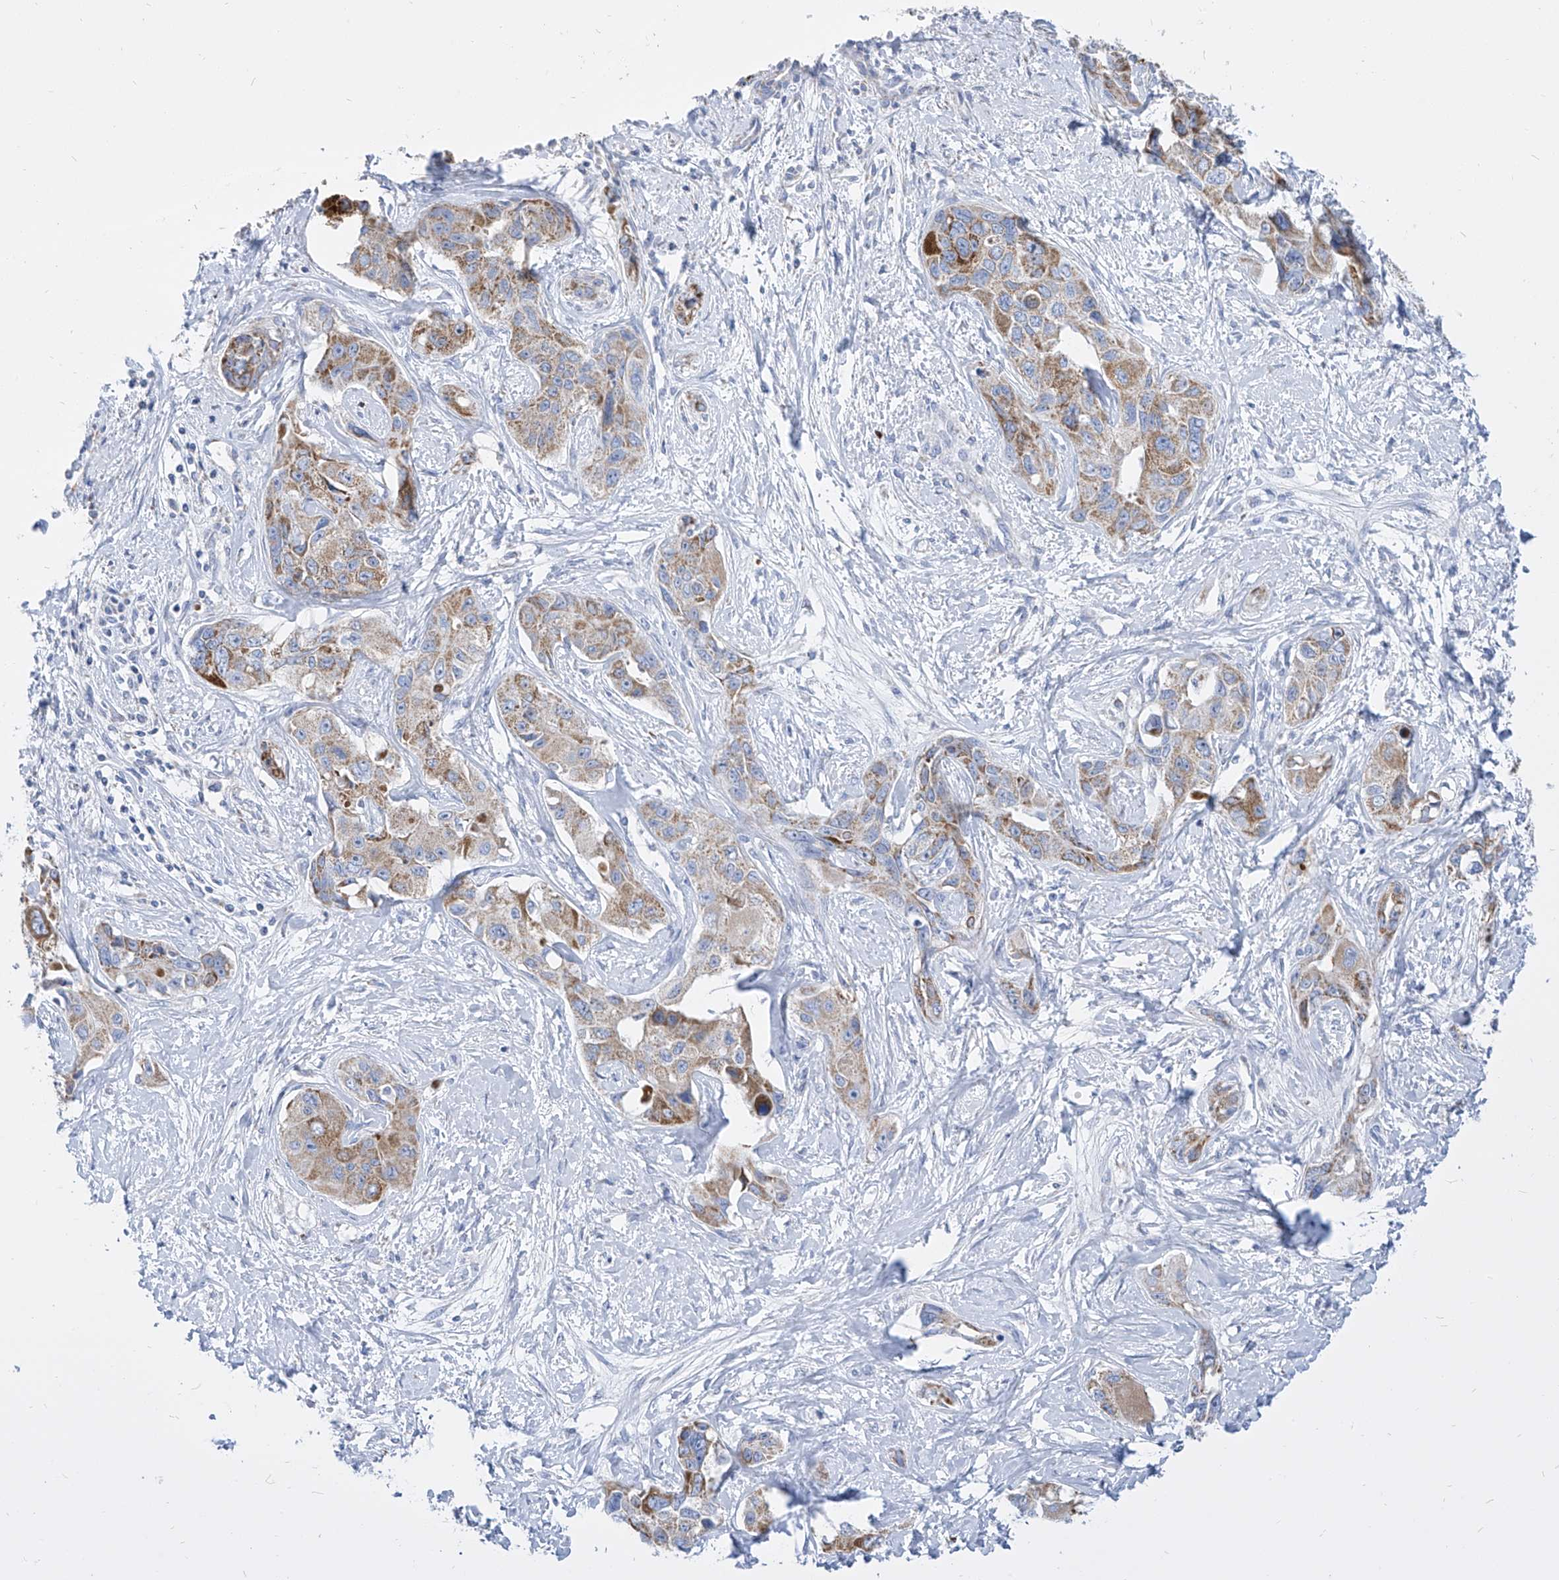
{"staining": {"intensity": "moderate", "quantity": "25%-75%", "location": "cytoplasmic/membranous"}, "tissue": "liver cancer", "cell_type": "Tumor cells", "image_type": "cancer", "snomed": [{"axis": "morphology", "description": "Cholangiocarcinoma"}, {"axis": "topography", "description": "Liver"}], "caption": "Liver cancer (cholangiocarcinoma) was stained to show a protein in brown. There is medium levels of moderate cytoplasmic/membranous expression in approximately 25%-75% of tumor cells.", "gene": "COQ3", "patient": {"sex": "male", "age": 59}}